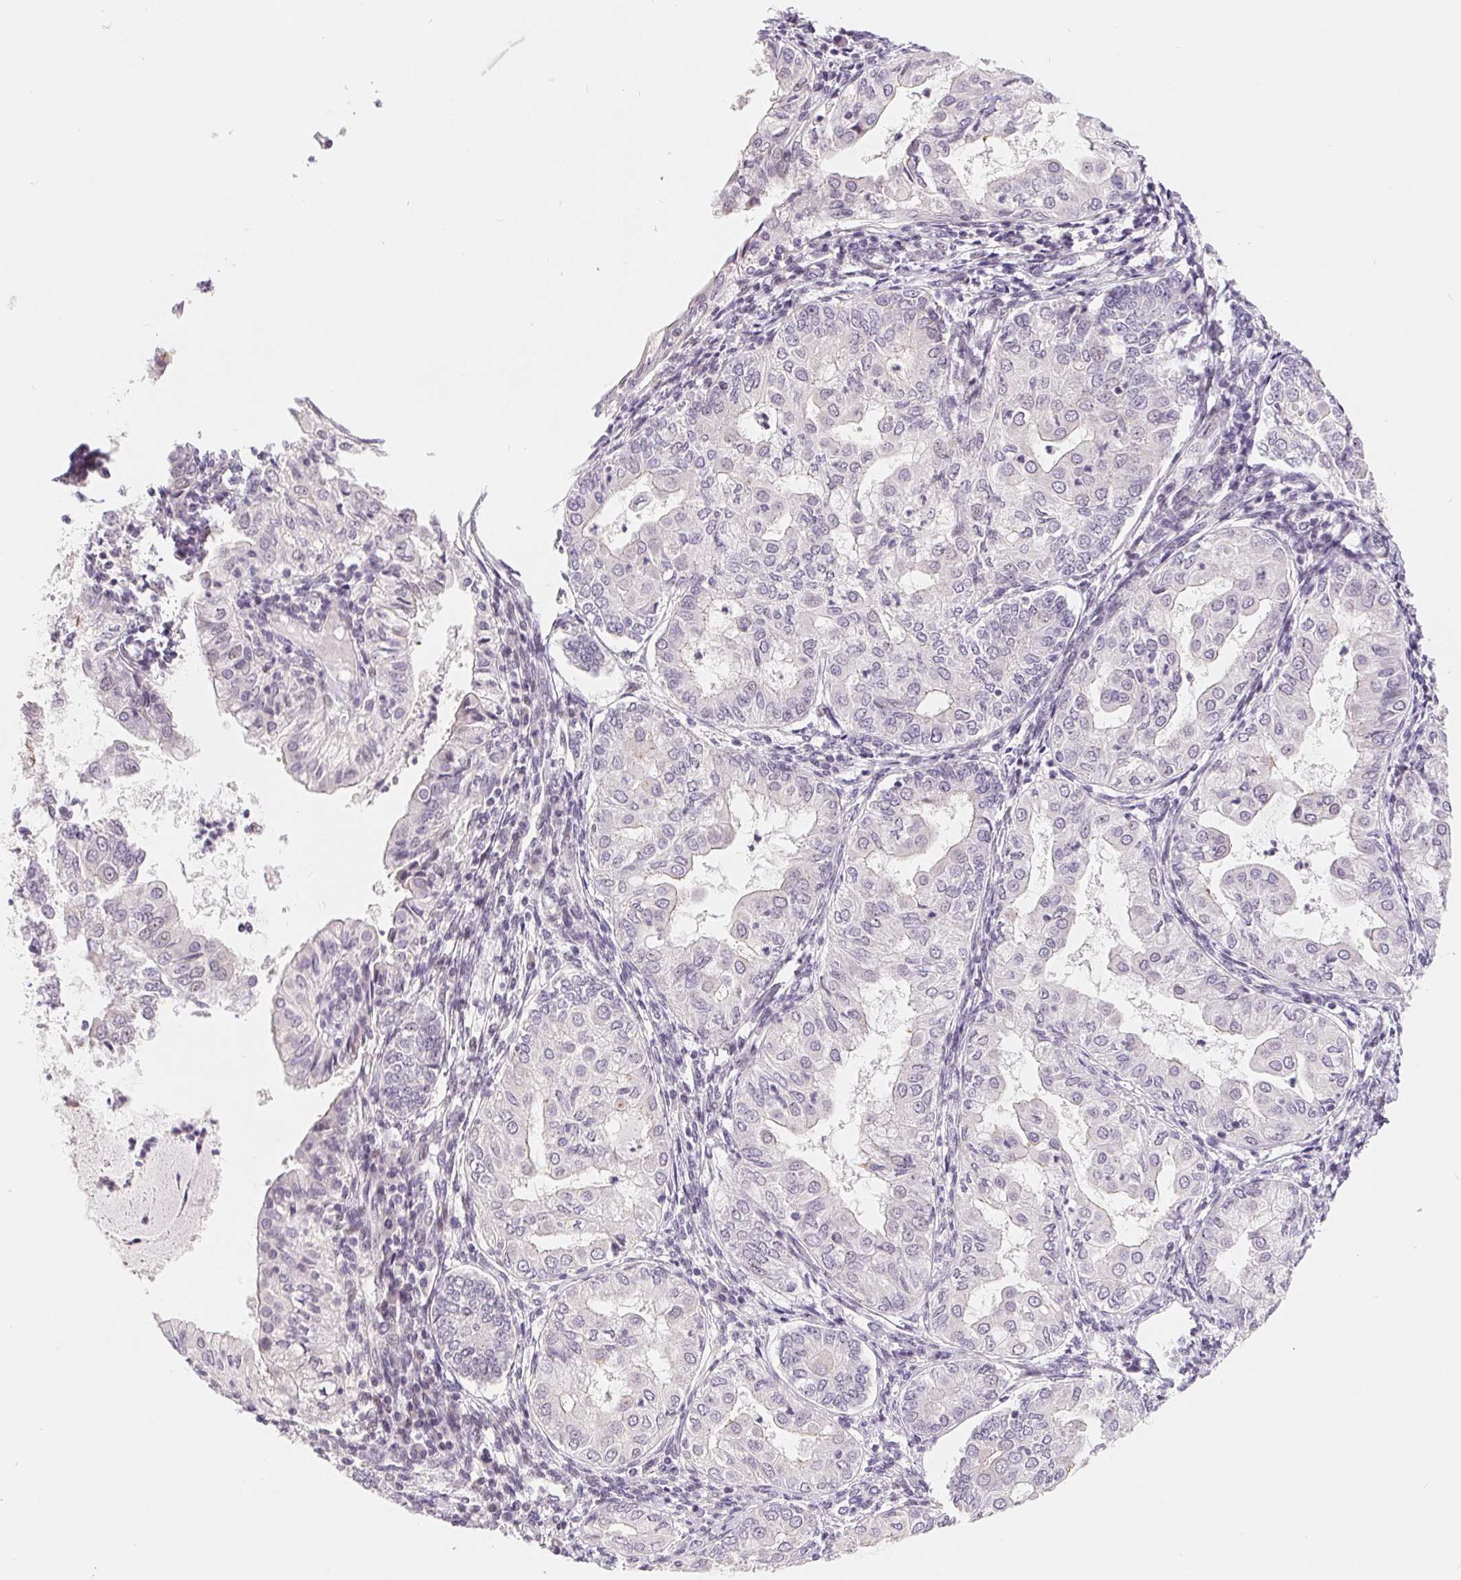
{"staining": {"intensity": "negative", "quantity": "none", "location": "none"}, "tissue": "endometrial cancer", "cell_type": "Tumor cells", "image_type": "cancer", "snomed": [{"axis": "morphology", "description": "Adenocarcinoma, NOS"}, {"axis": "topography", "description": "Endometrium"}], "caption": "Tumor cells show no significant protein expression in adenocarcinoma (endometrial). (DAB immunohistochemistry visualized using brightfield microscopy, high magnification).", "gene": "LCA5L", "patient": {"sex": "female", "age": 68}}